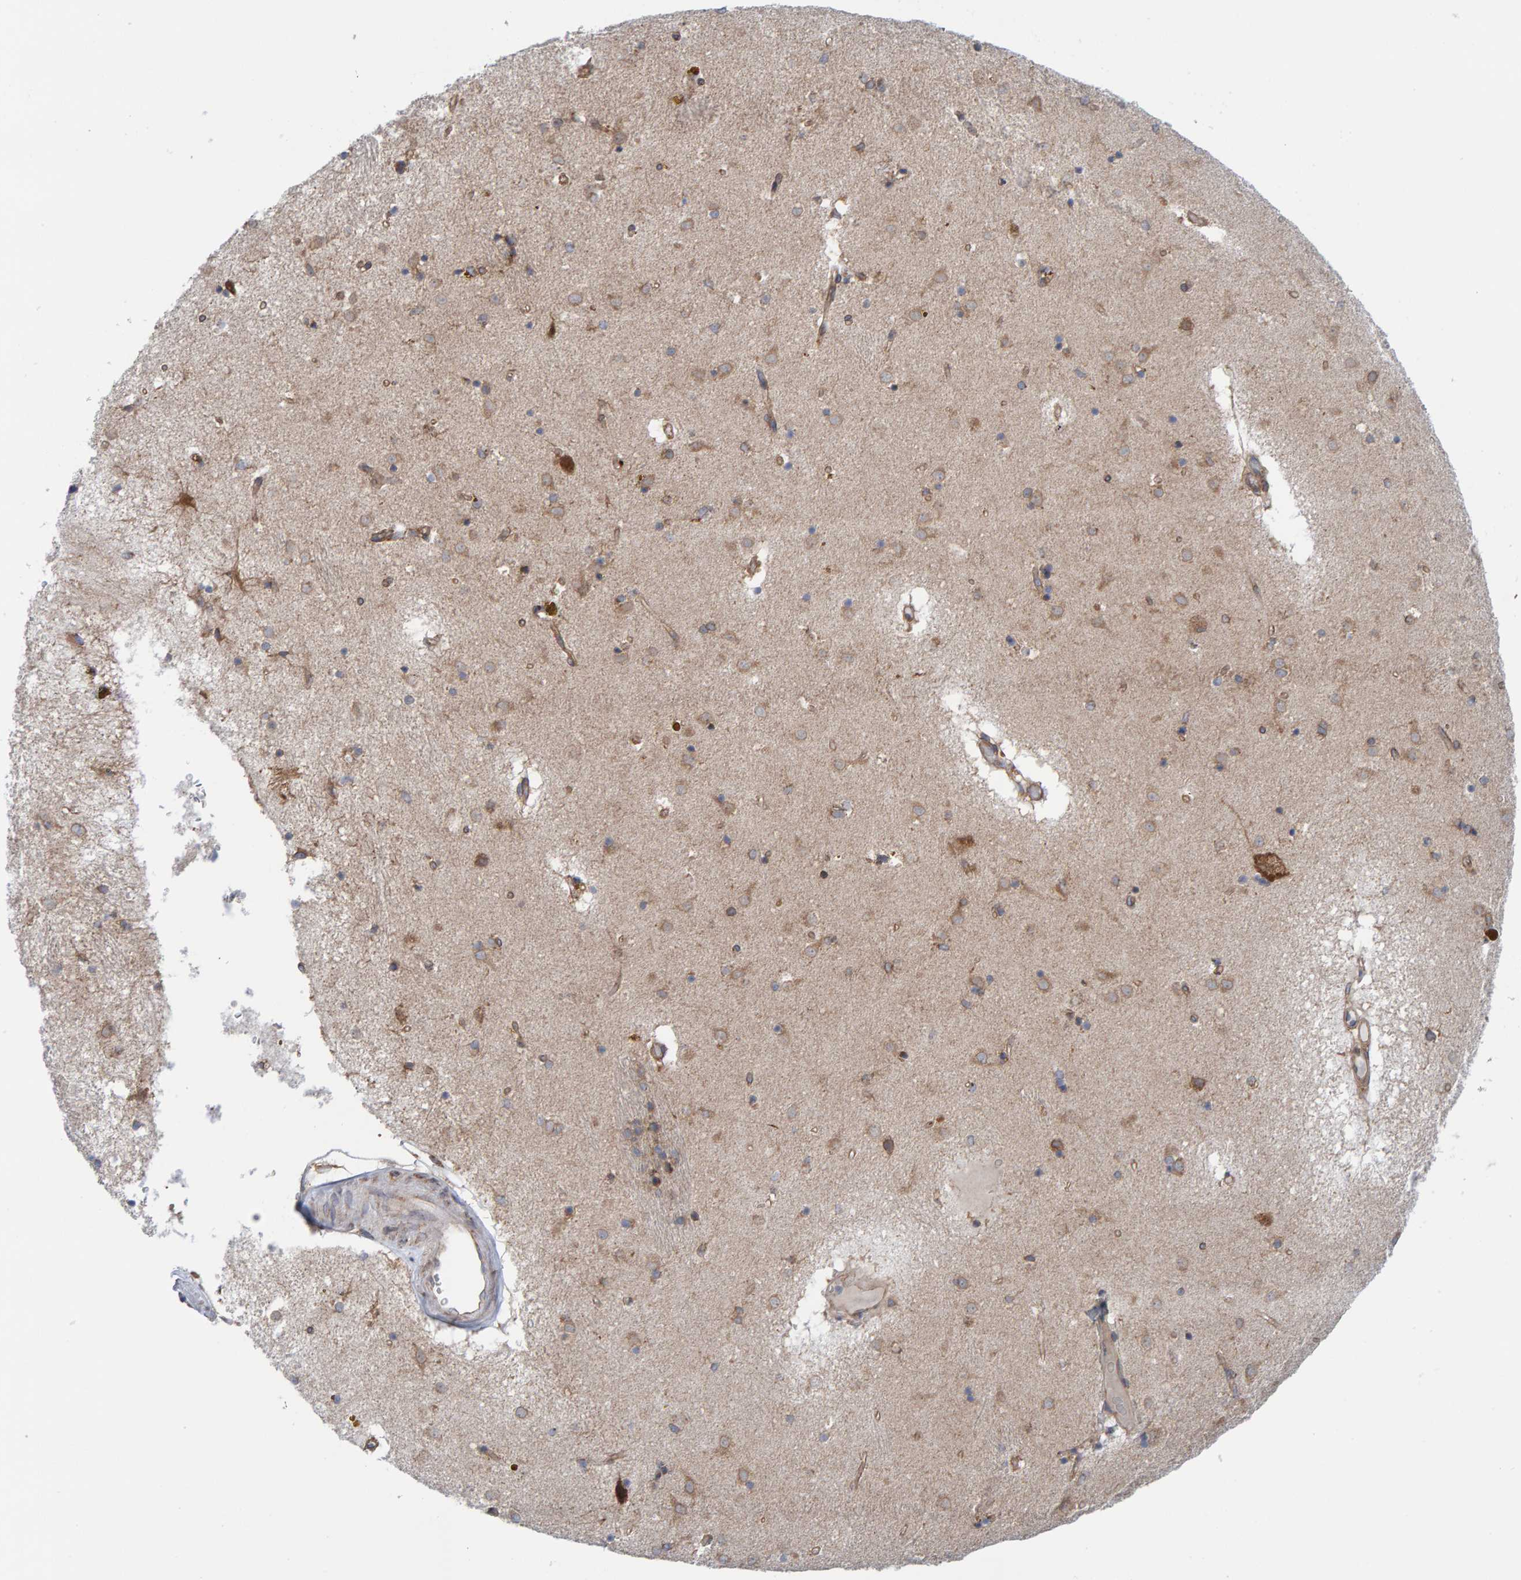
{"staining": {"intensity": "weak", "quantity": "25%-75%", "location": "cytoplasmic/membranous"}, "tissue": "caudate", "cell_type": "Glial cells", "image_type": "normal", "snomed": [{"axis": "morphology", "description": "Normal tissue, NOS"}, {"axis": "topography", "description": "Lateral ventricle wall"}], "caption": "Approximately 25%-75% of glial cells in unremarkable human caudate reveal weak cytoplasmic/membranous protein positivity as visualized by brown immunohistochemical staining.", "gene": "CDK5RAP3", "patient": {"sex": "male", "age": 70}}